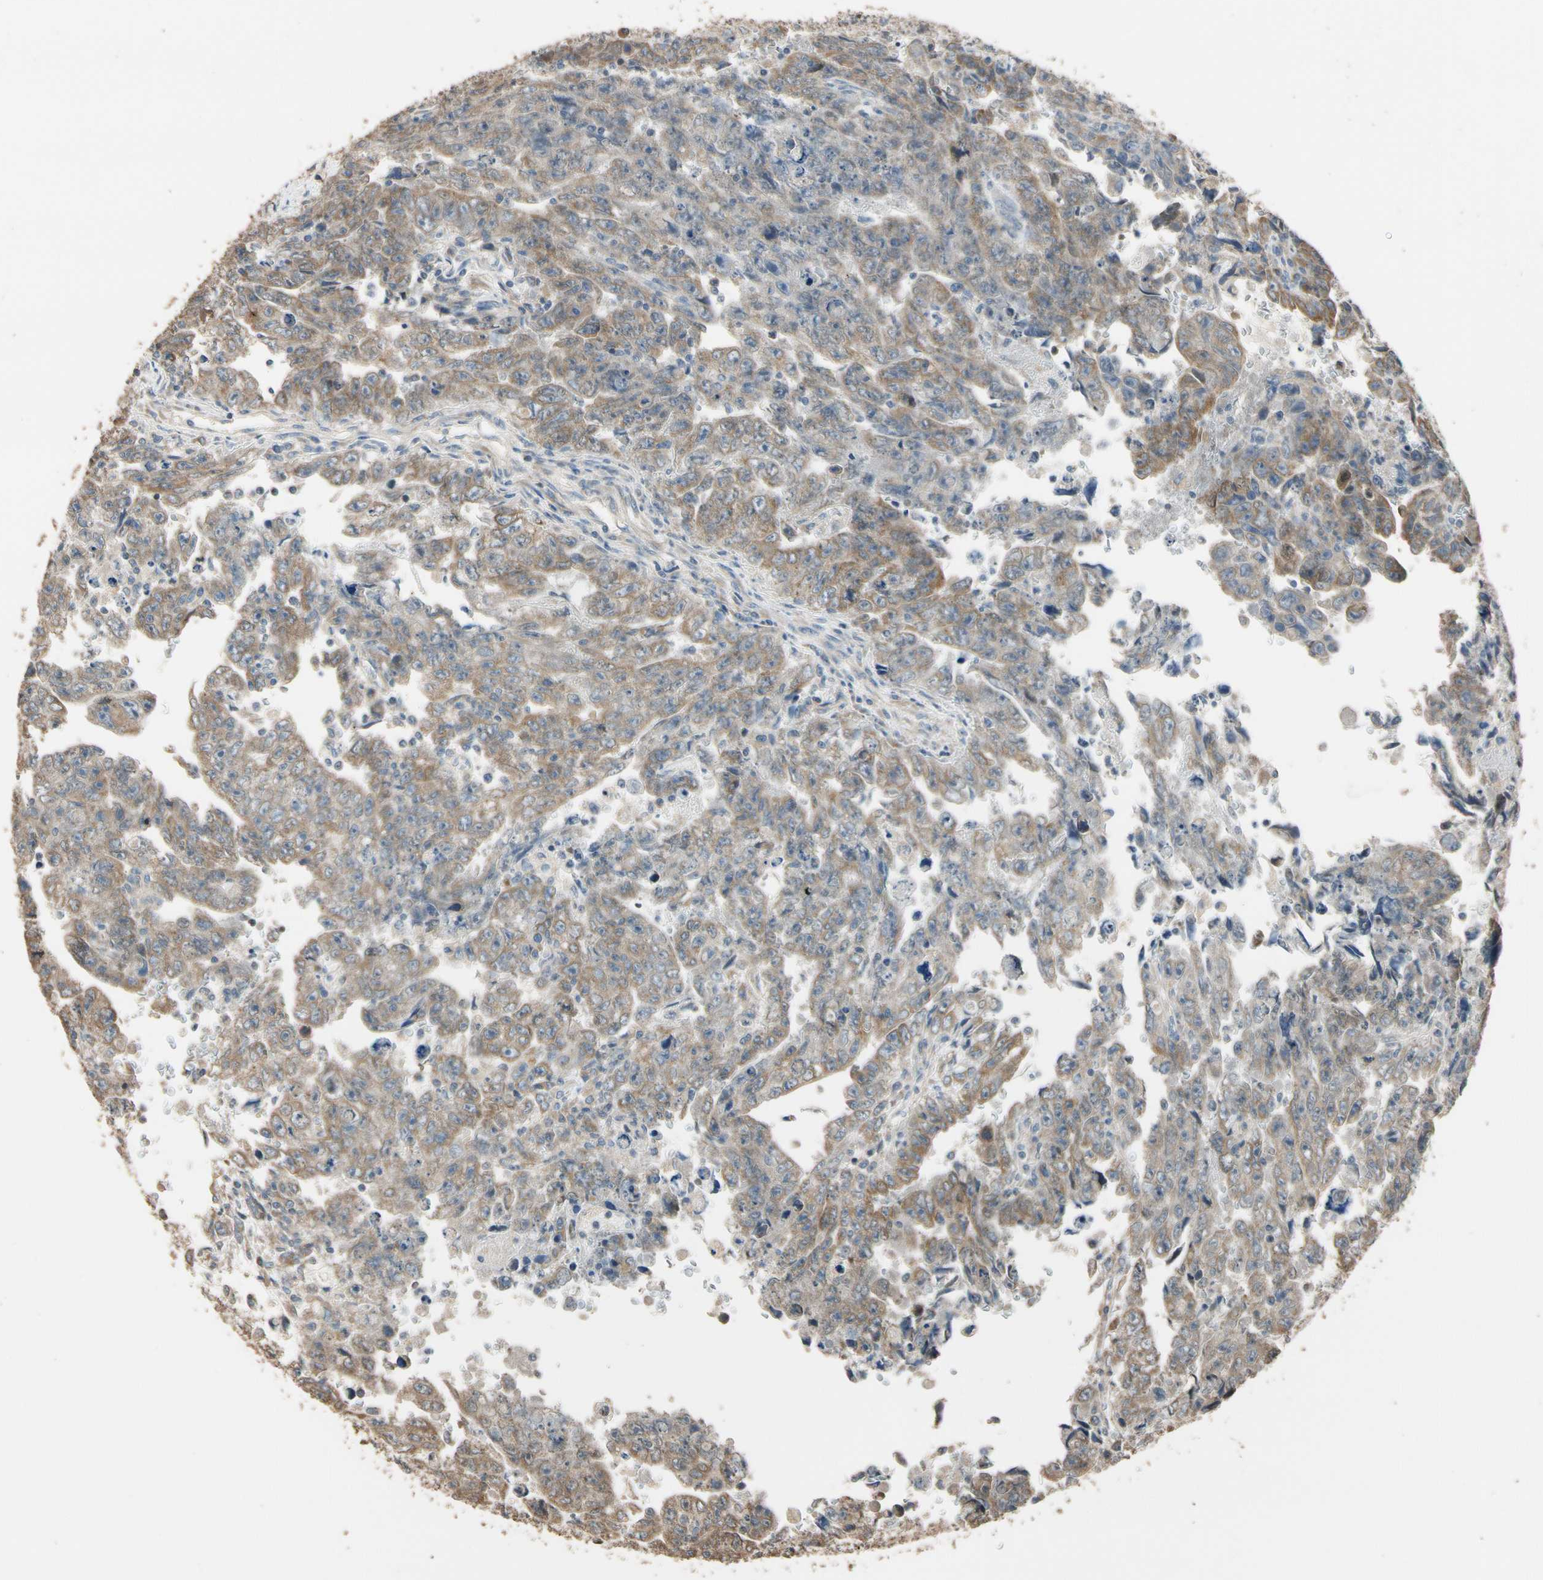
{"staining": {"intensity": "moderate", "quantity": ">75%", "location": "cytoplasmic/membranous"}, "tissue": "testis cancer", "cell_type": "Tumor cells", "image_type": "cancer", "snomed": [{"axis": "morphology", "description": "Carcinoma, Embryonal, NOS"}, {"axis": "topography", "description": "Testis"}], "caption": "Brown immunohistochemical staining in embryonal carcinoma (testis) reveals moderate cytoplasmic/membranous staining in approximately >75% of tumor cells.", "gene": "STX18", "patient": {"sex": "male", "age": 28}}